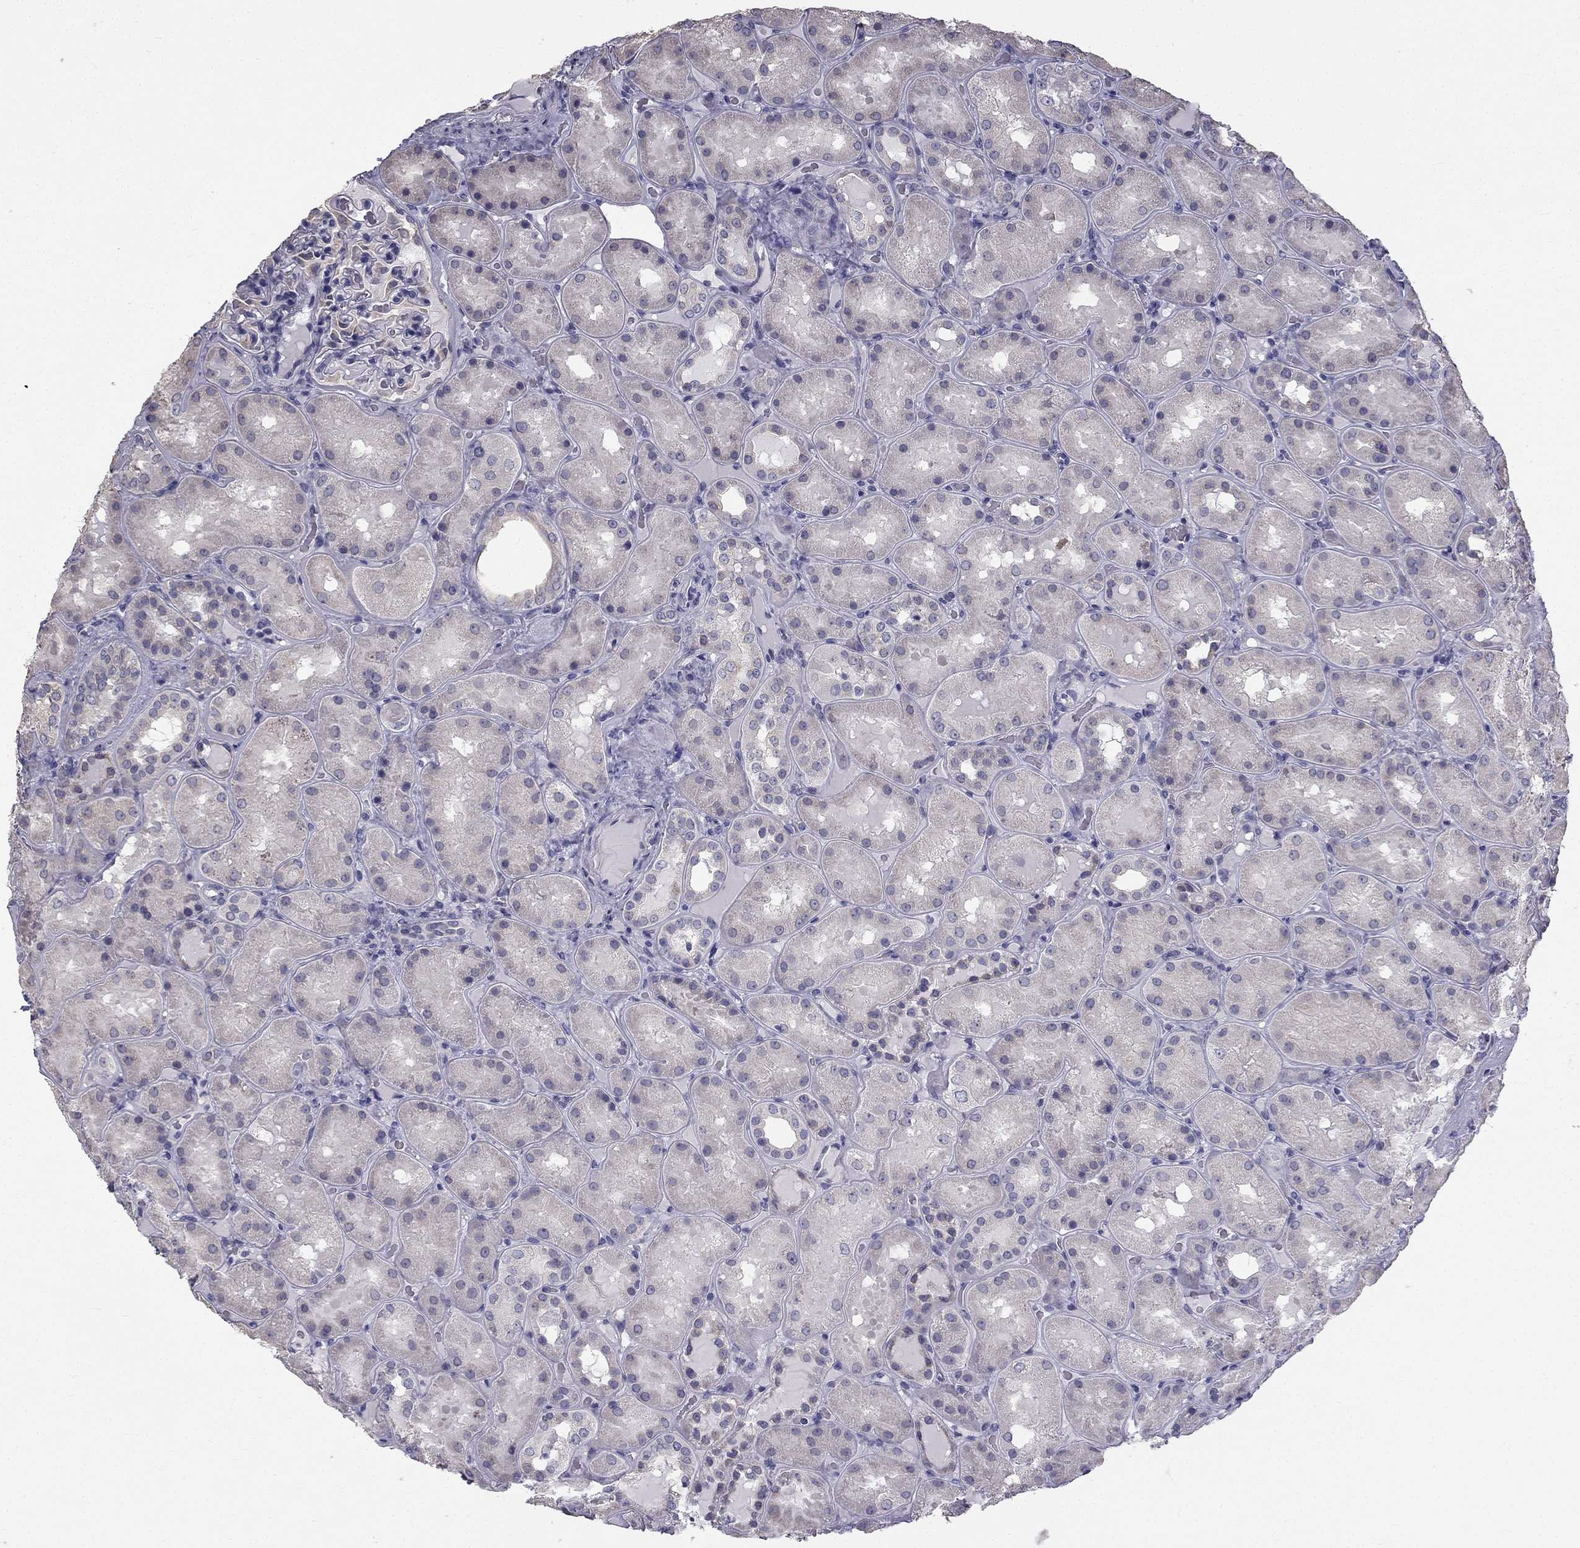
{"staining": {"intensity": "negative", "quantity": "none", "location": "none"}, "tissue": "kidney", "cell_type": "Cells in glomeruli", "image_type": "normal", "snomed": [{"axis": "morphology", "description": "Normal tissue, NOS"}, {"axis": "topography", "description": "Kidney"}], "caption": "The immunohistochemistry micrograph has no significant expression in cells in glomeruli of kidney. (Stains: DAB immunohistochemistry (IHC) with hematoxylin counter stain, Microscopy: brightfield microscopy at high magnification).", "gene": "CCDC40", "patient": {"sex": "male", "age": 73}}